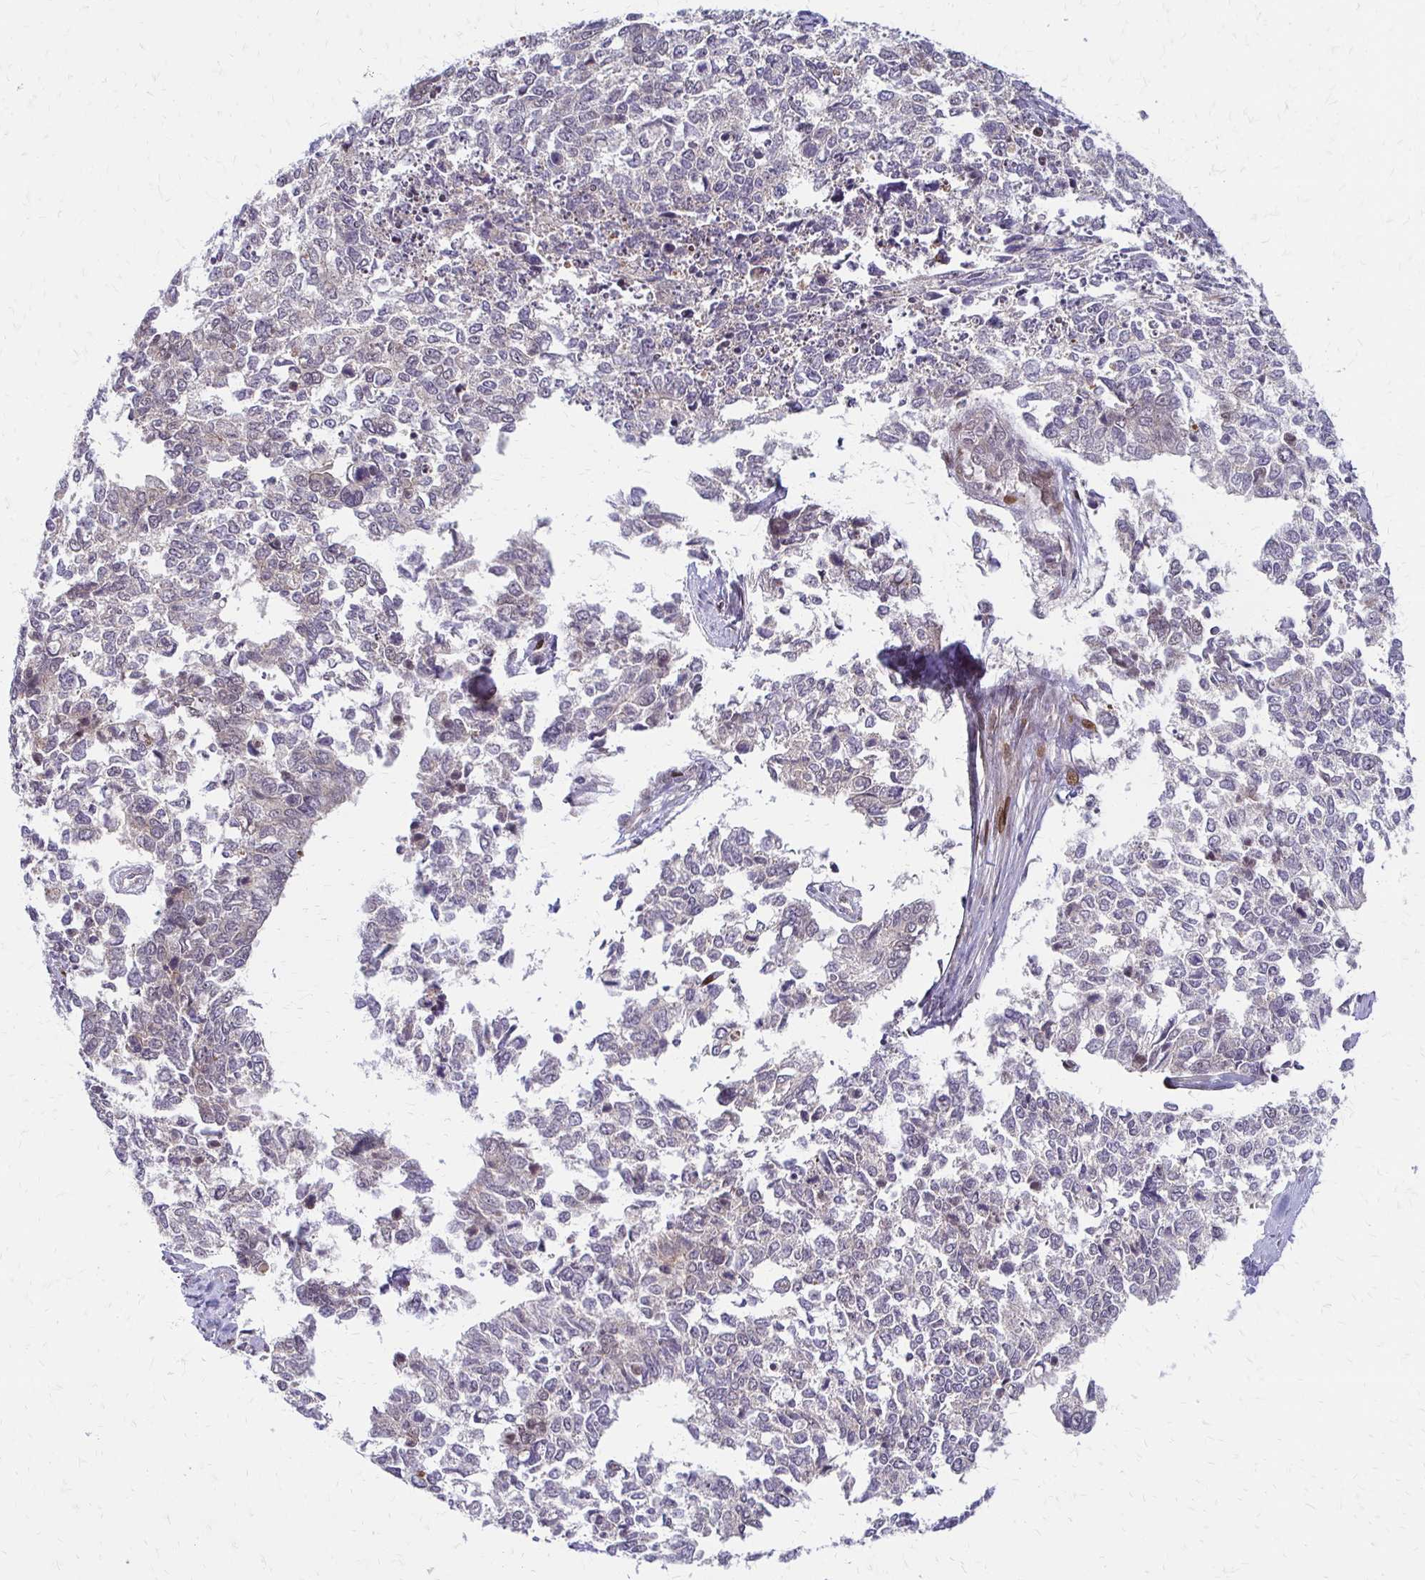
{"staining": {"intensity": "negative", "quantity": "none", "location": "none"}, "tissue": "cervical cancer", "cell_type": "Tumor cells", "image_type": "cancer", "snomed": [{"axis": "morphology", "description": "Adenocarcinoma, NOS"}, {"axis": "topography", "description": "Cervix"}], "caption": "Immunohistochemistry (IHC) of cervical adenocarcinoma displays no staining in tumor cells.", "gene": "TRIR", "patient": {"sex": "female", "age": 63}}